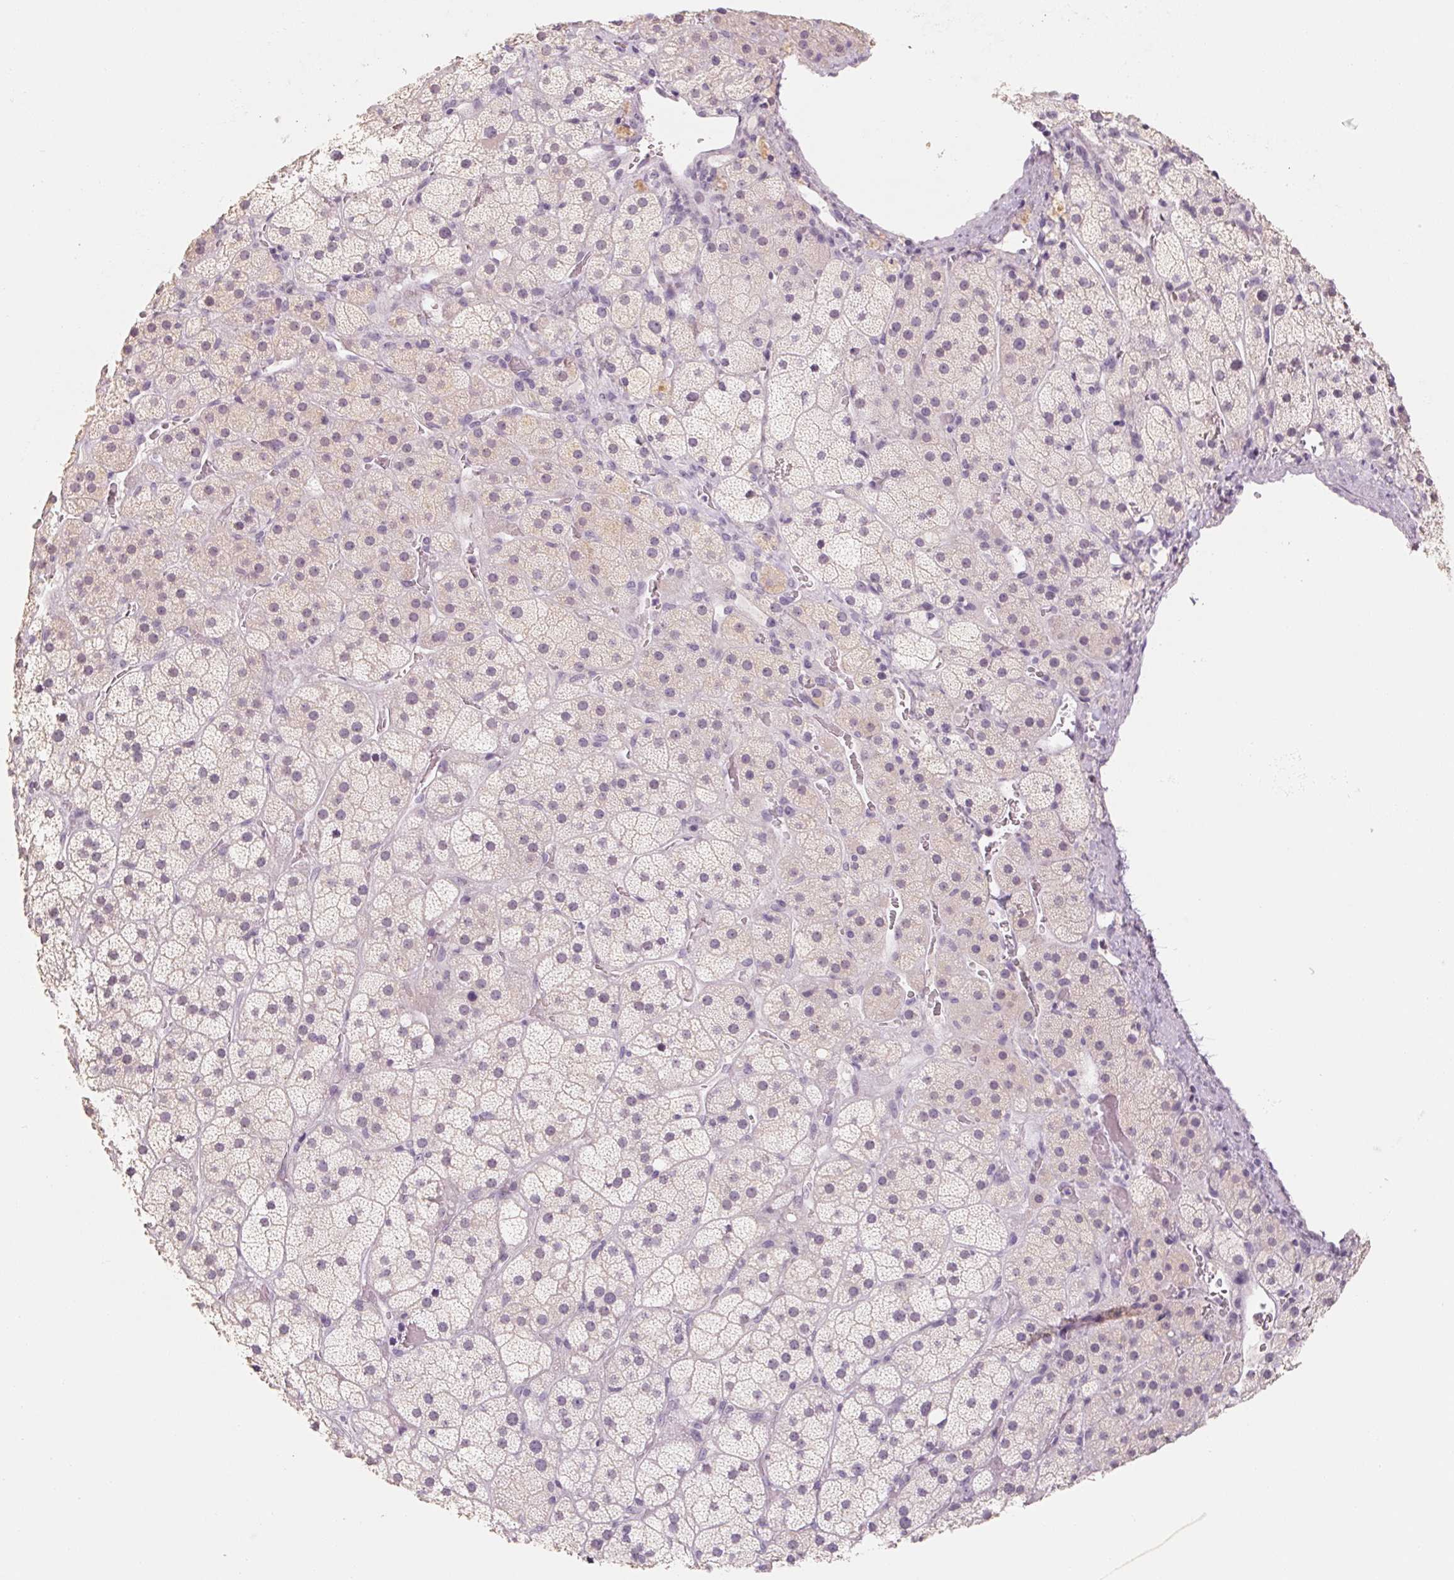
{"staining": {"intensity": "weak", "quantity": "<25%", "location": "cytoplasmic/membranous"}, "tissue": "adrenal gland", "cell_type": "Glandular cells", "image_type": "normal", "snomed": [{"axis": "morphology", "description": "Normal tissue, NOS"}, {"axis": "topography", "description": "Adrenal gland"}], "caption": "DAB (3,3'-diaminobenzidine) immunohistochemical staining of benign adrenal gland shows no significant expression in glandular cells. (Immunohistochemistry, brightfield microscopy, high magnification).", "gene": "CAPZA3", "patient": {"sex": "male", "age": 57}}